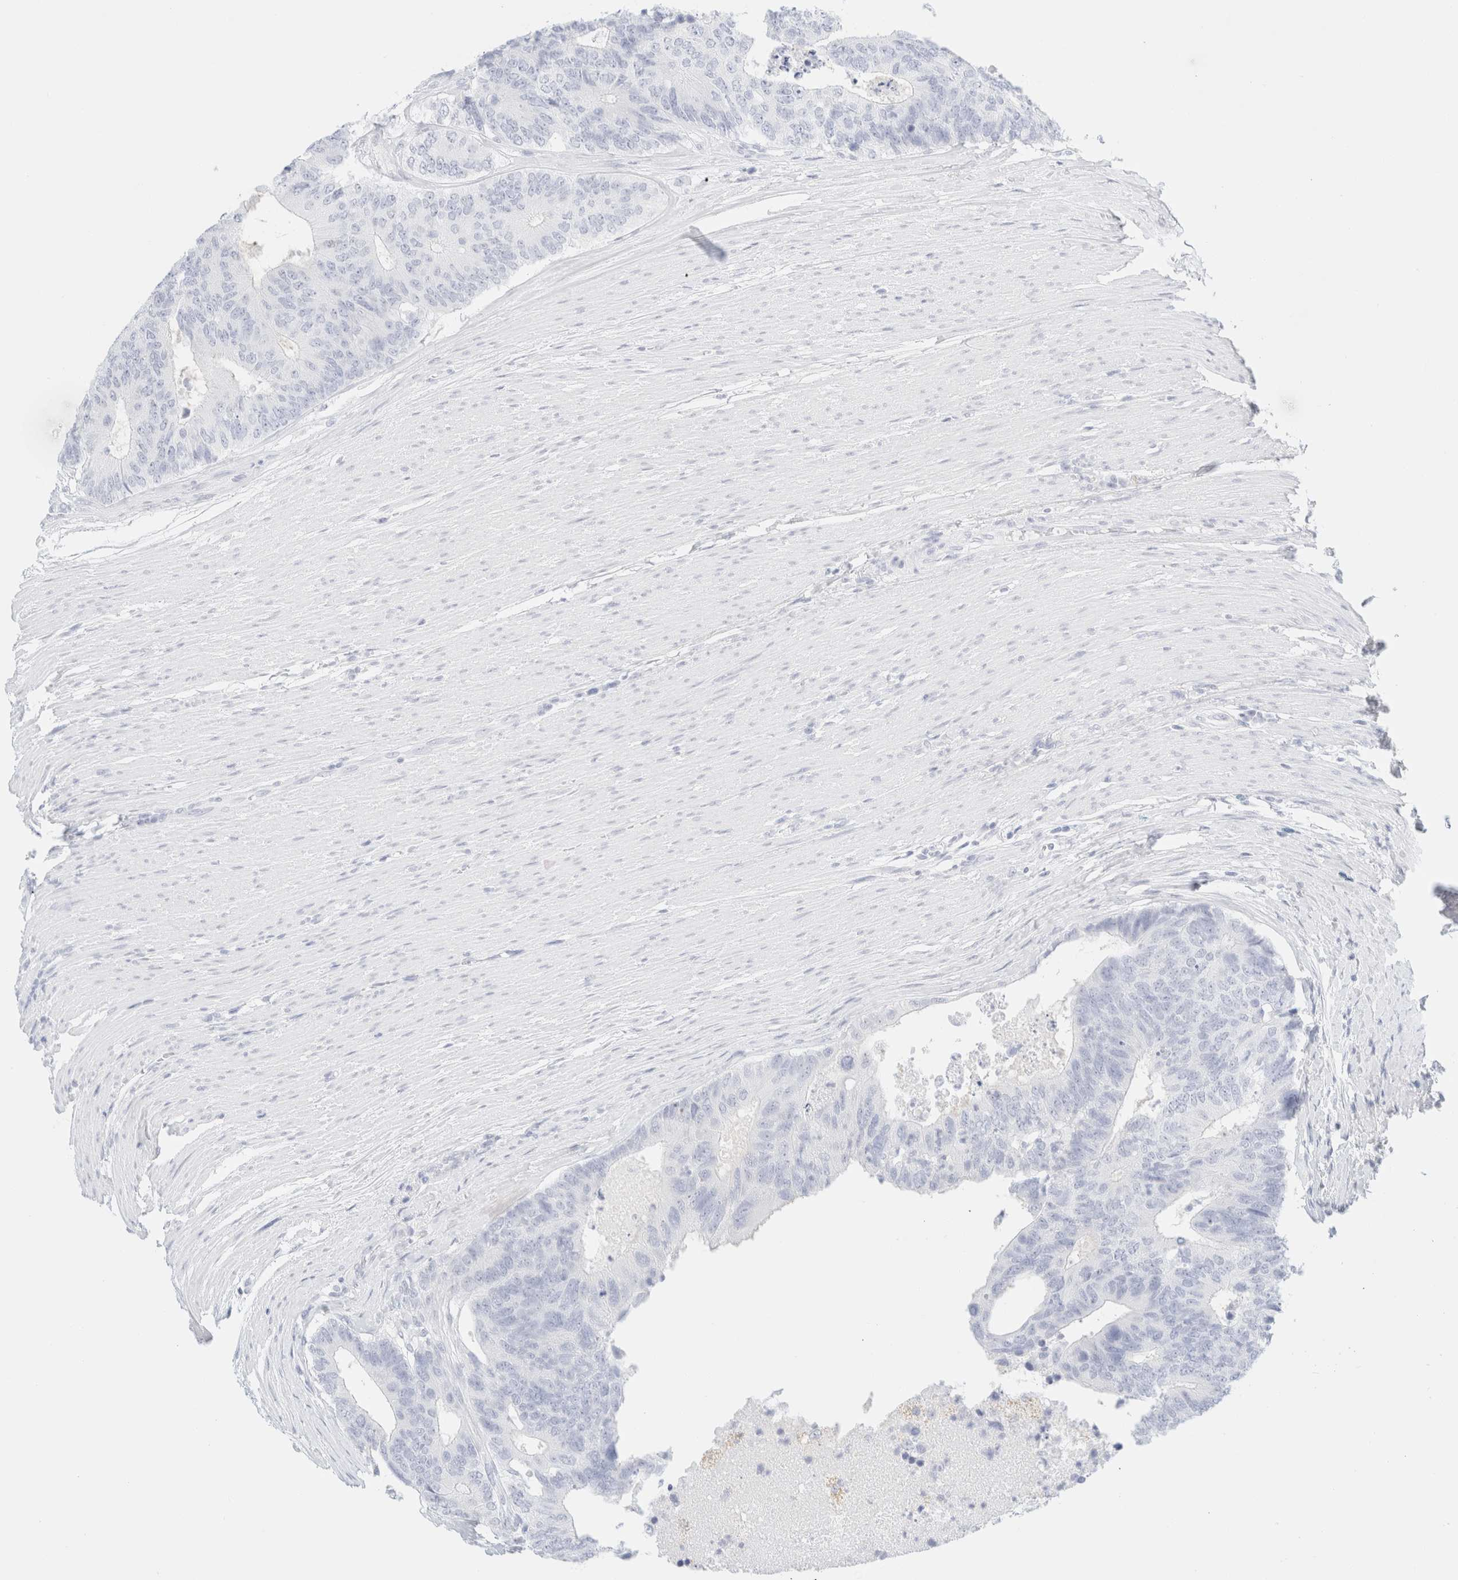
{"staining": {"intensity": "negative", "quantity": "none", "location": "none"}, "tissue": "colorectal cancer", "cell_type": "Tumor cells", "image_type": "cancer", "snomed": [{"axis": "morphology", "description": "Adenocarcinoma, NOS"}, {"axis": "topography", "description": "Colon"}], "caption": "Histopathology image shows no protein positivity in tumor cells of colorectal adenocarcinoma tissue. (DAB immunohistochemistry, high magnification).", "gene": "KRT15", "patient": {"sex": "female", "age": 67}}